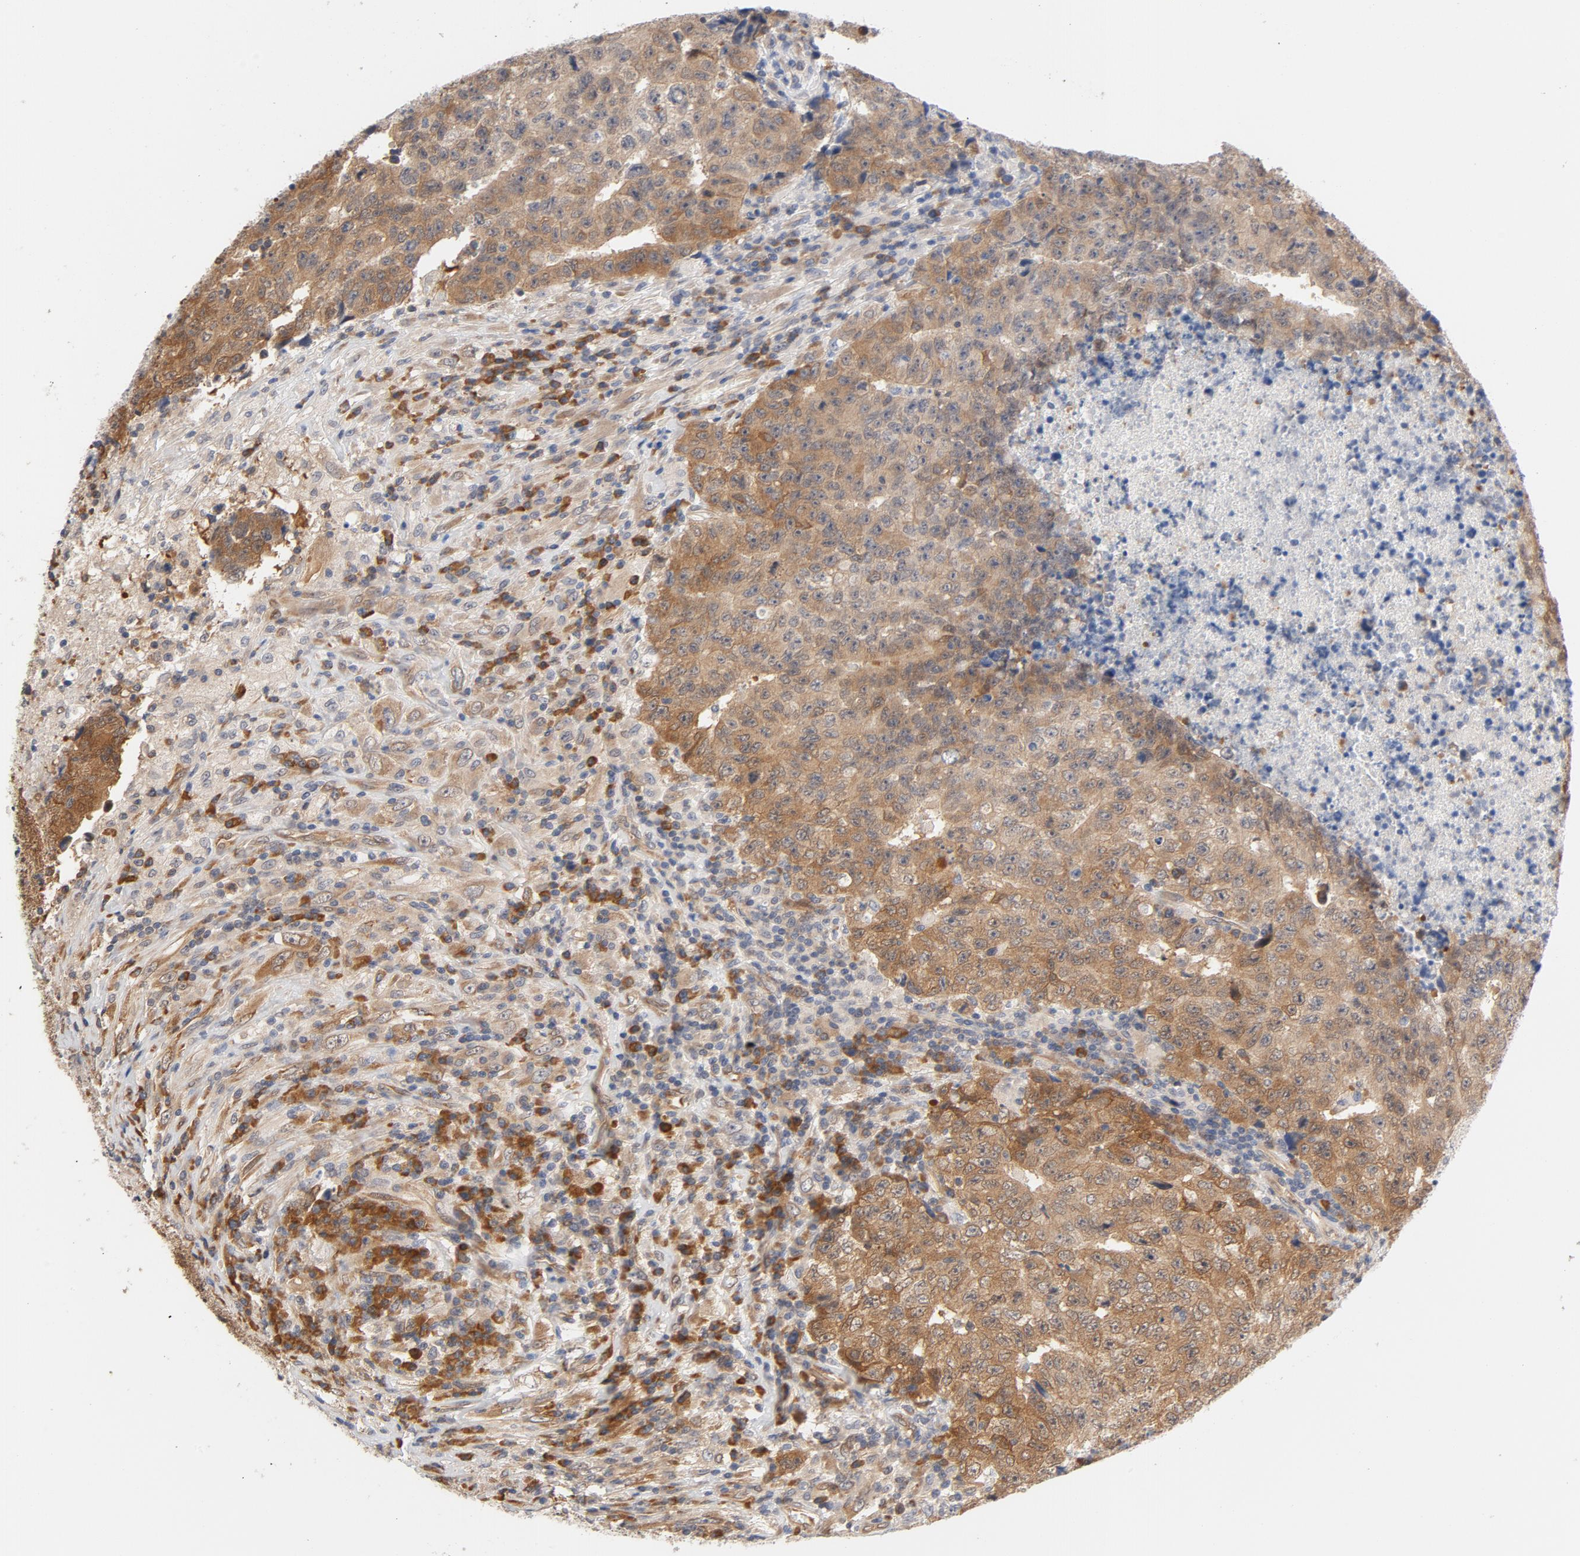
{"staining": {"intensity": "moderate", "quantity": ">75%", "location": "cytoplasmic/membranous"}, "tissue": "testis cancer", "cell_type": "Tumor cells", "image_type": "cancer", "snomed": [{"axis": "morphology", "description": "Necrosis, NOS"}, {"axis": "morphology", "description": "Carcinoma, Embryonal, NOS"}, {"axis": "topography", "description": "Testis"}], "caption": "A high-resolution micrograph shows immunohistochemistry staining of testis cancer (embryonal carcinoma), which reveals moderate cytoplasmic/membranous positivity in about >75% of tumor cells. (DAB IHC with brightfield microscopy, high magnification).", "gene": "EIF4E", "patient": {"sex": "male", "age": 19}}